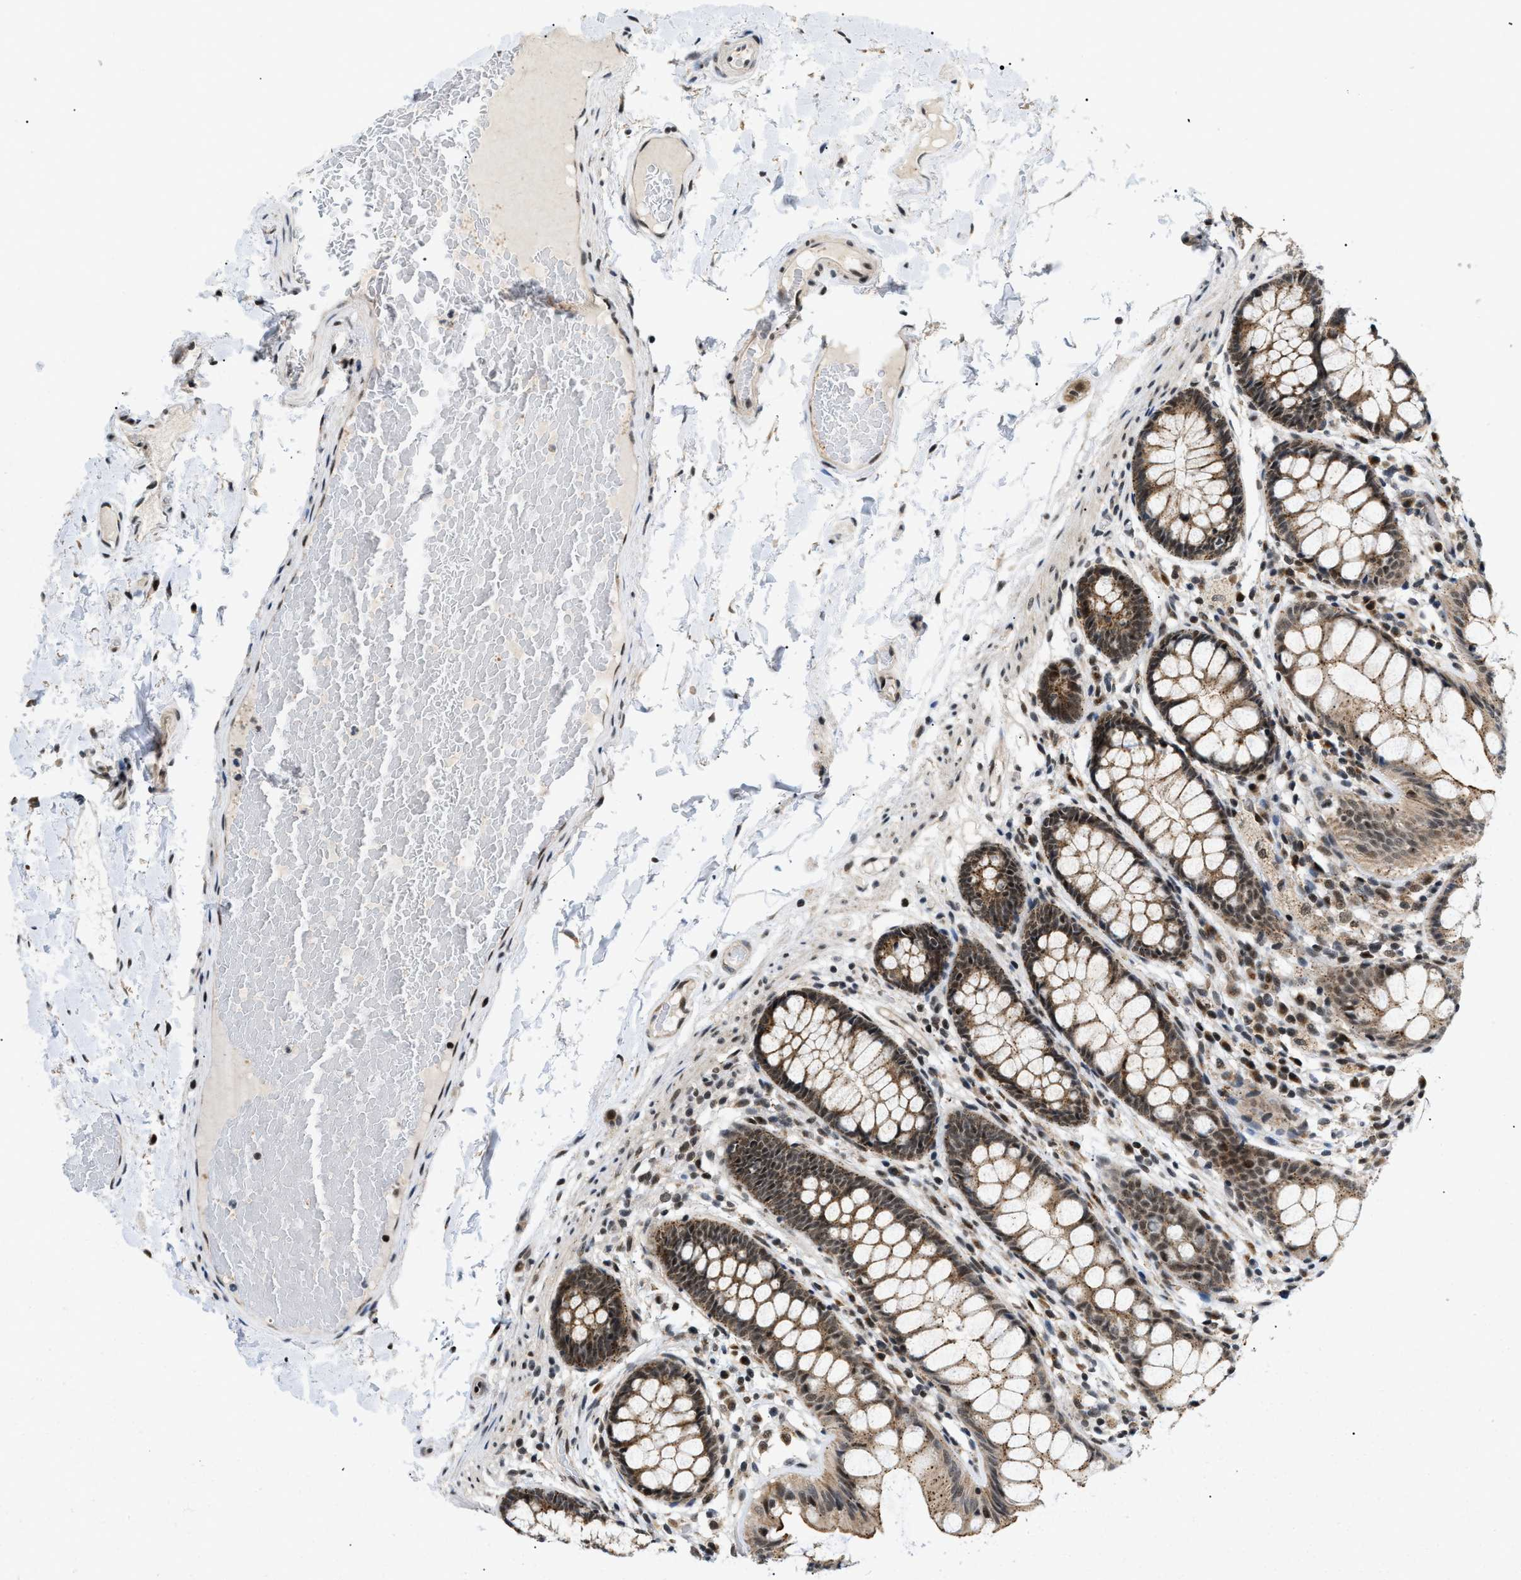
{"staining": {"intensity": "moderate", "quantity": ">75%", "location": "nuclear"}, "tissue": "colon", "cell_type": "Endothelial cells", "image_type": "normal", "snomed": [{"axis": "morphology", "description": "Normal tissue, NOS"}, {"axis": "topography", "description": "Colon"}], "caption": "Immunohistochemistry of benign colon shows medium levels of moderate nuclear expression in approximately >75% of endothelial cells.", "gene": "ZBTB11", "patient": {"sex": "female", "age": 56}}